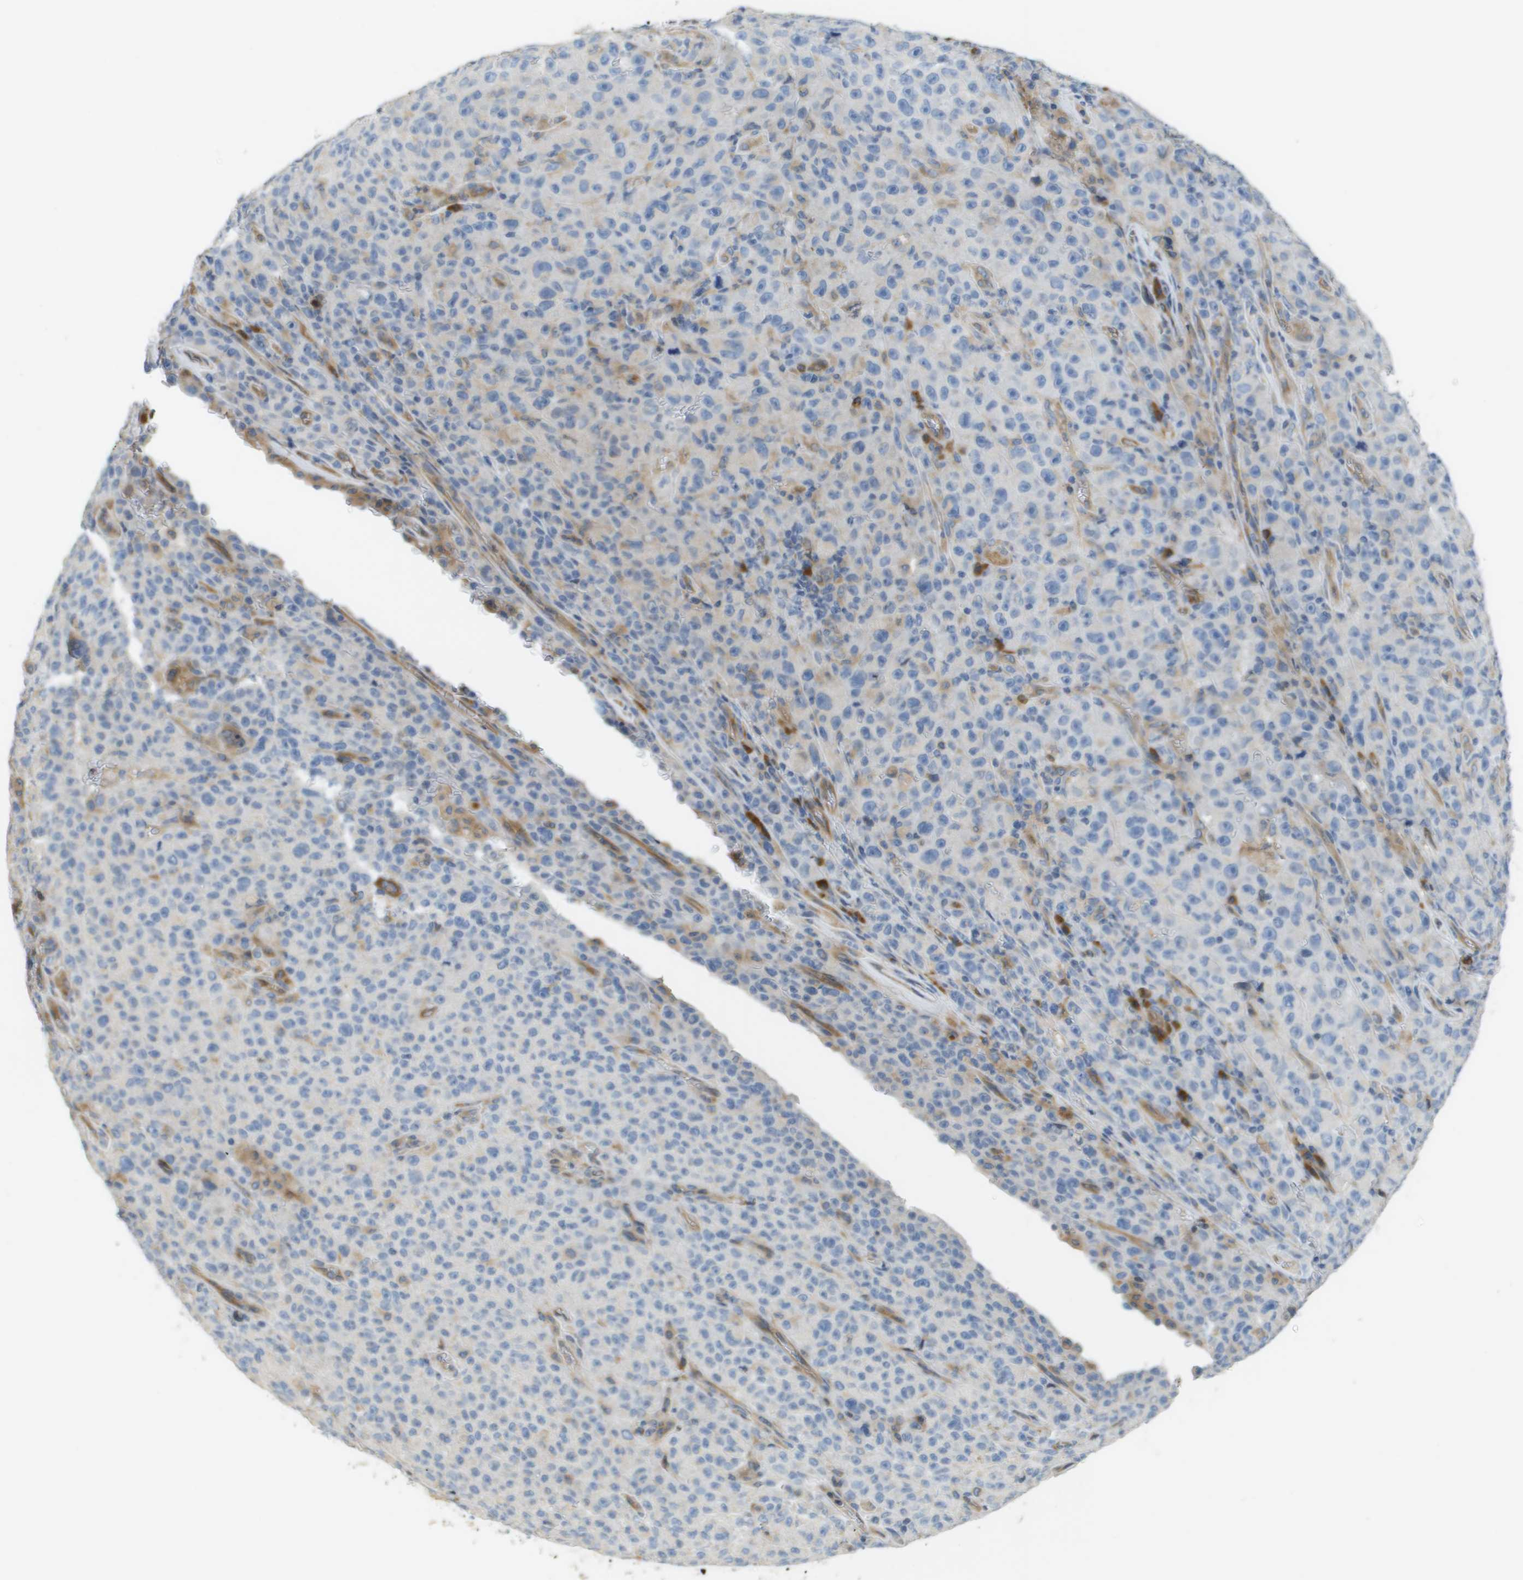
{"staining": {"intensity": "negative", "quantity": "none", "location": "none"}, "tissue": "melanoma", "cell_type": "Tumor cells", "image_type": "cancer", "snomed": [{"axis": "morphology", "description": "Malignant melanoma, NOS"}, {"axis": "topography", "description": "Skin"}], "caption": "The micrograph reveals no staining of tumor cells in malignant melanoma.", "gene": "CASP10", "patient": {"sex": "female", "age": 82}}